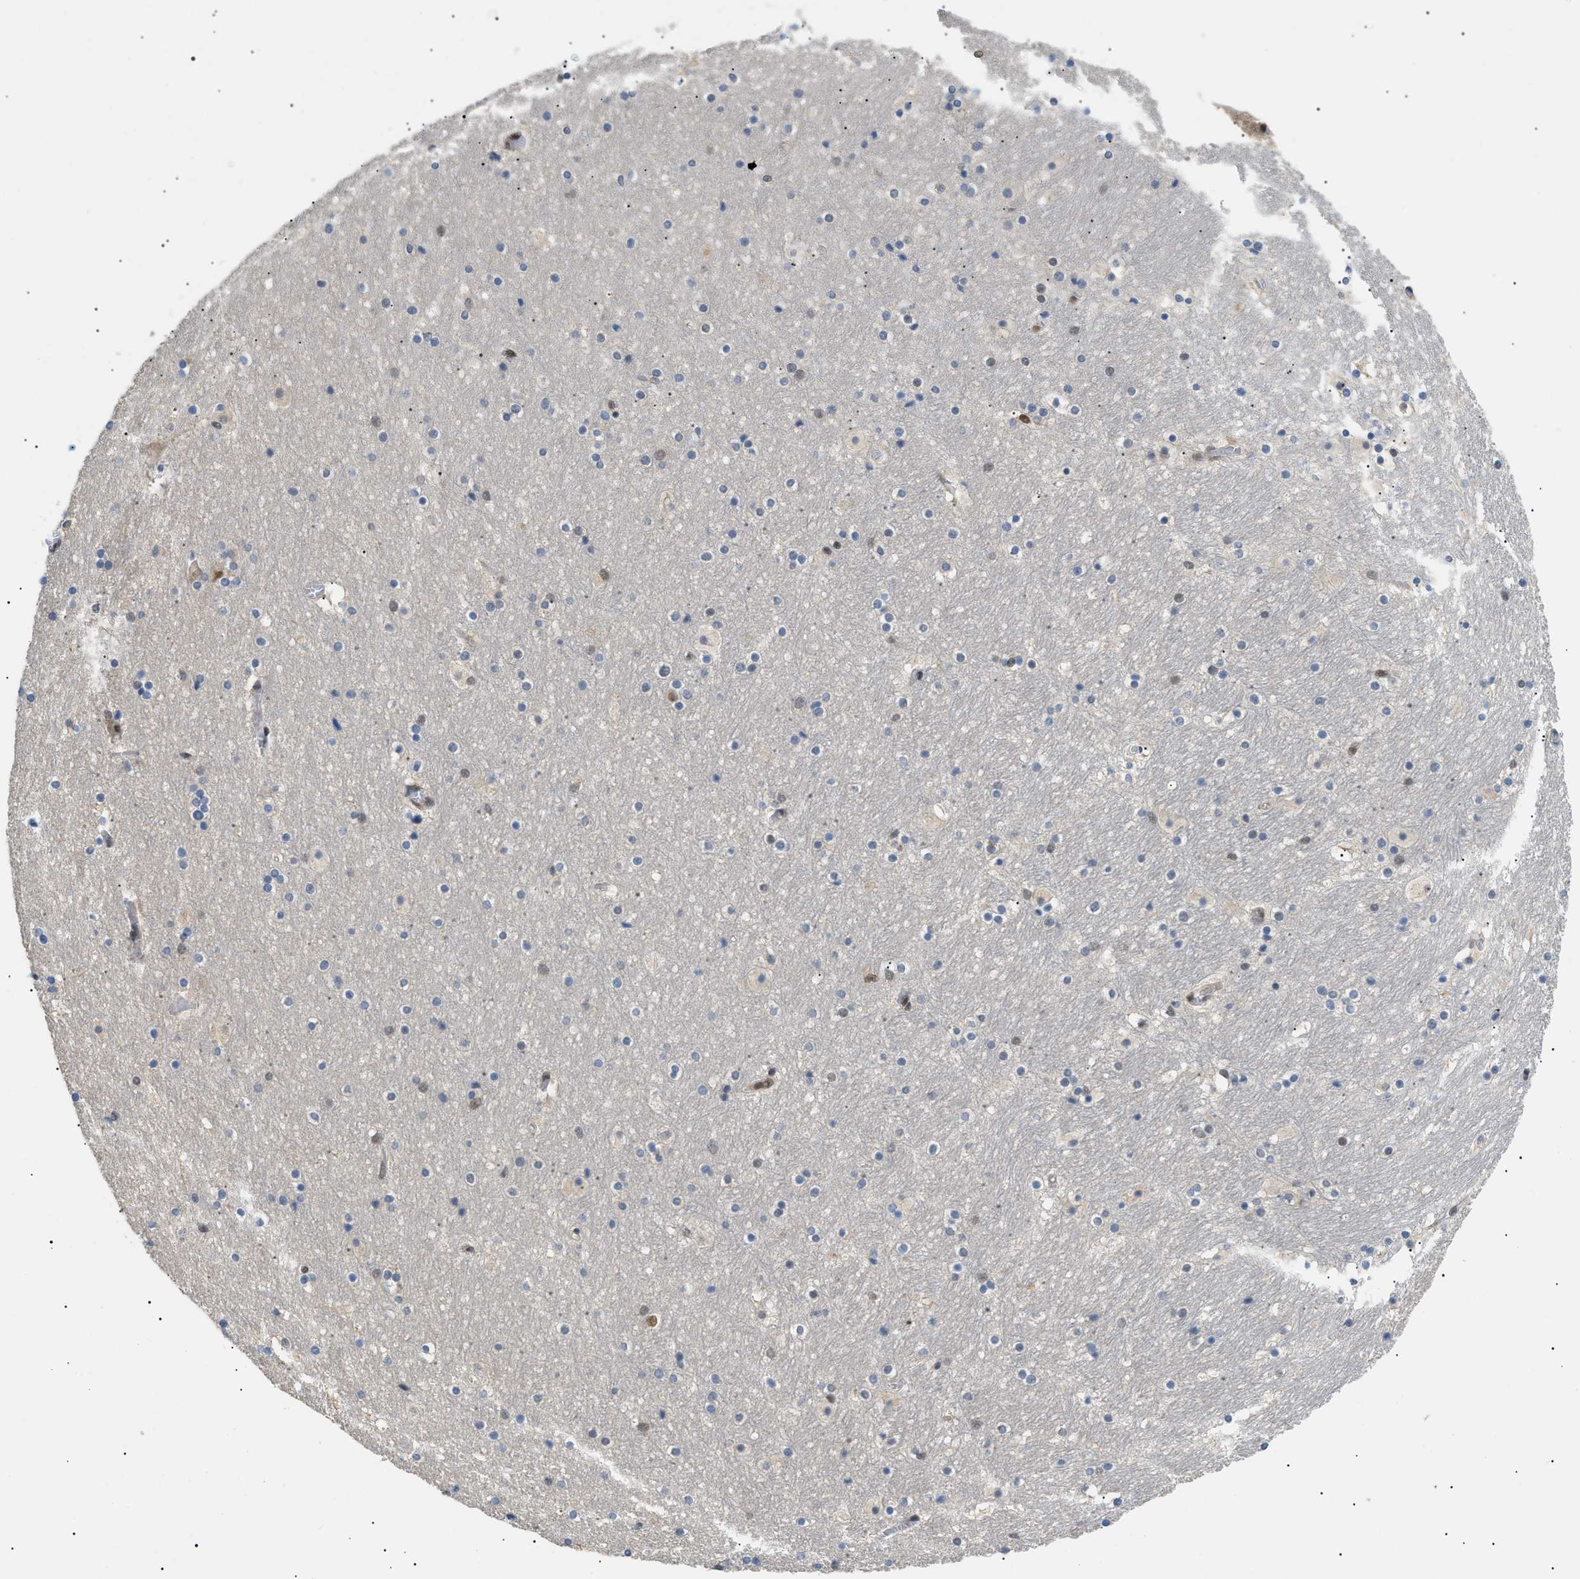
{"staining": {"intensity": "weak", "quantity": "<25%", "location": "nuclear"}, "tissue": "hippocampus", "cell_type": "Glial cells", "image_type": "normal", "snomed": [{"axis": "morphology", "description": "Normal tissue, NOS"}, {"axis": "topography", "description": "Hippocampus"}], "caption": "A high-resolution photomicrograph shows IHC staining of normal hippocampus, which displays no significant positivity in glial cells.", "gene": "RBM15", "patient": {"sex": "male", "age": 45}}